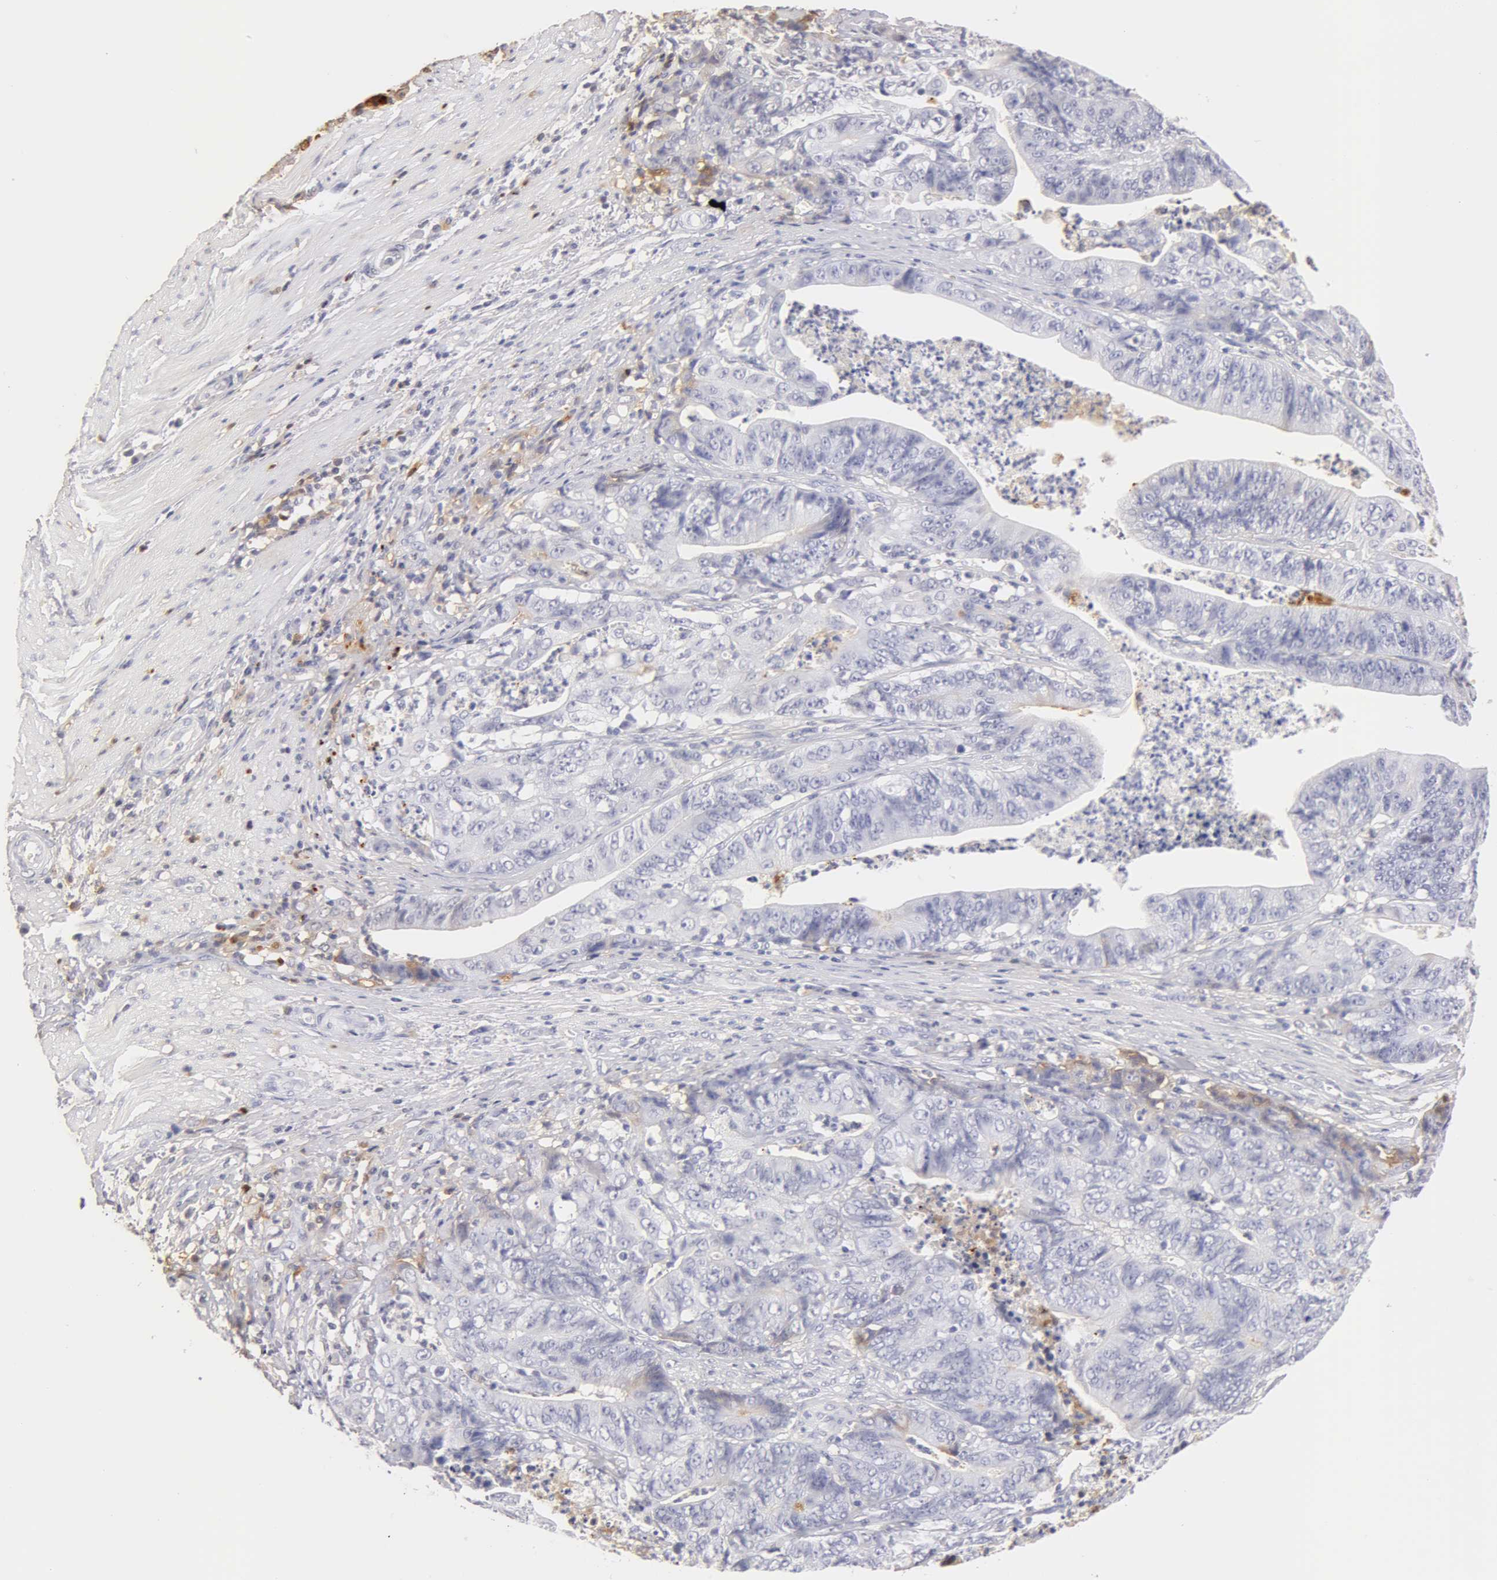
{"staining": {"intensity": "negative", "quantity": "none", "location": "none"}, "tissue": "stomach cancer", "cell_type": "Tumor cells", "image_type": "cancer", "snomed": [{"axis": "morphology", "description": "Adenocarcinoma, NOS"}, {"axis": "topography", "description": "Stomach, lower"}], "caption": "Micrograph shows no protein staining in tumor cells of stomach cancer (adenocarcinoma) tissue.", "gene": "AHSG", "patient": {"sex": "female", "age": 86}}